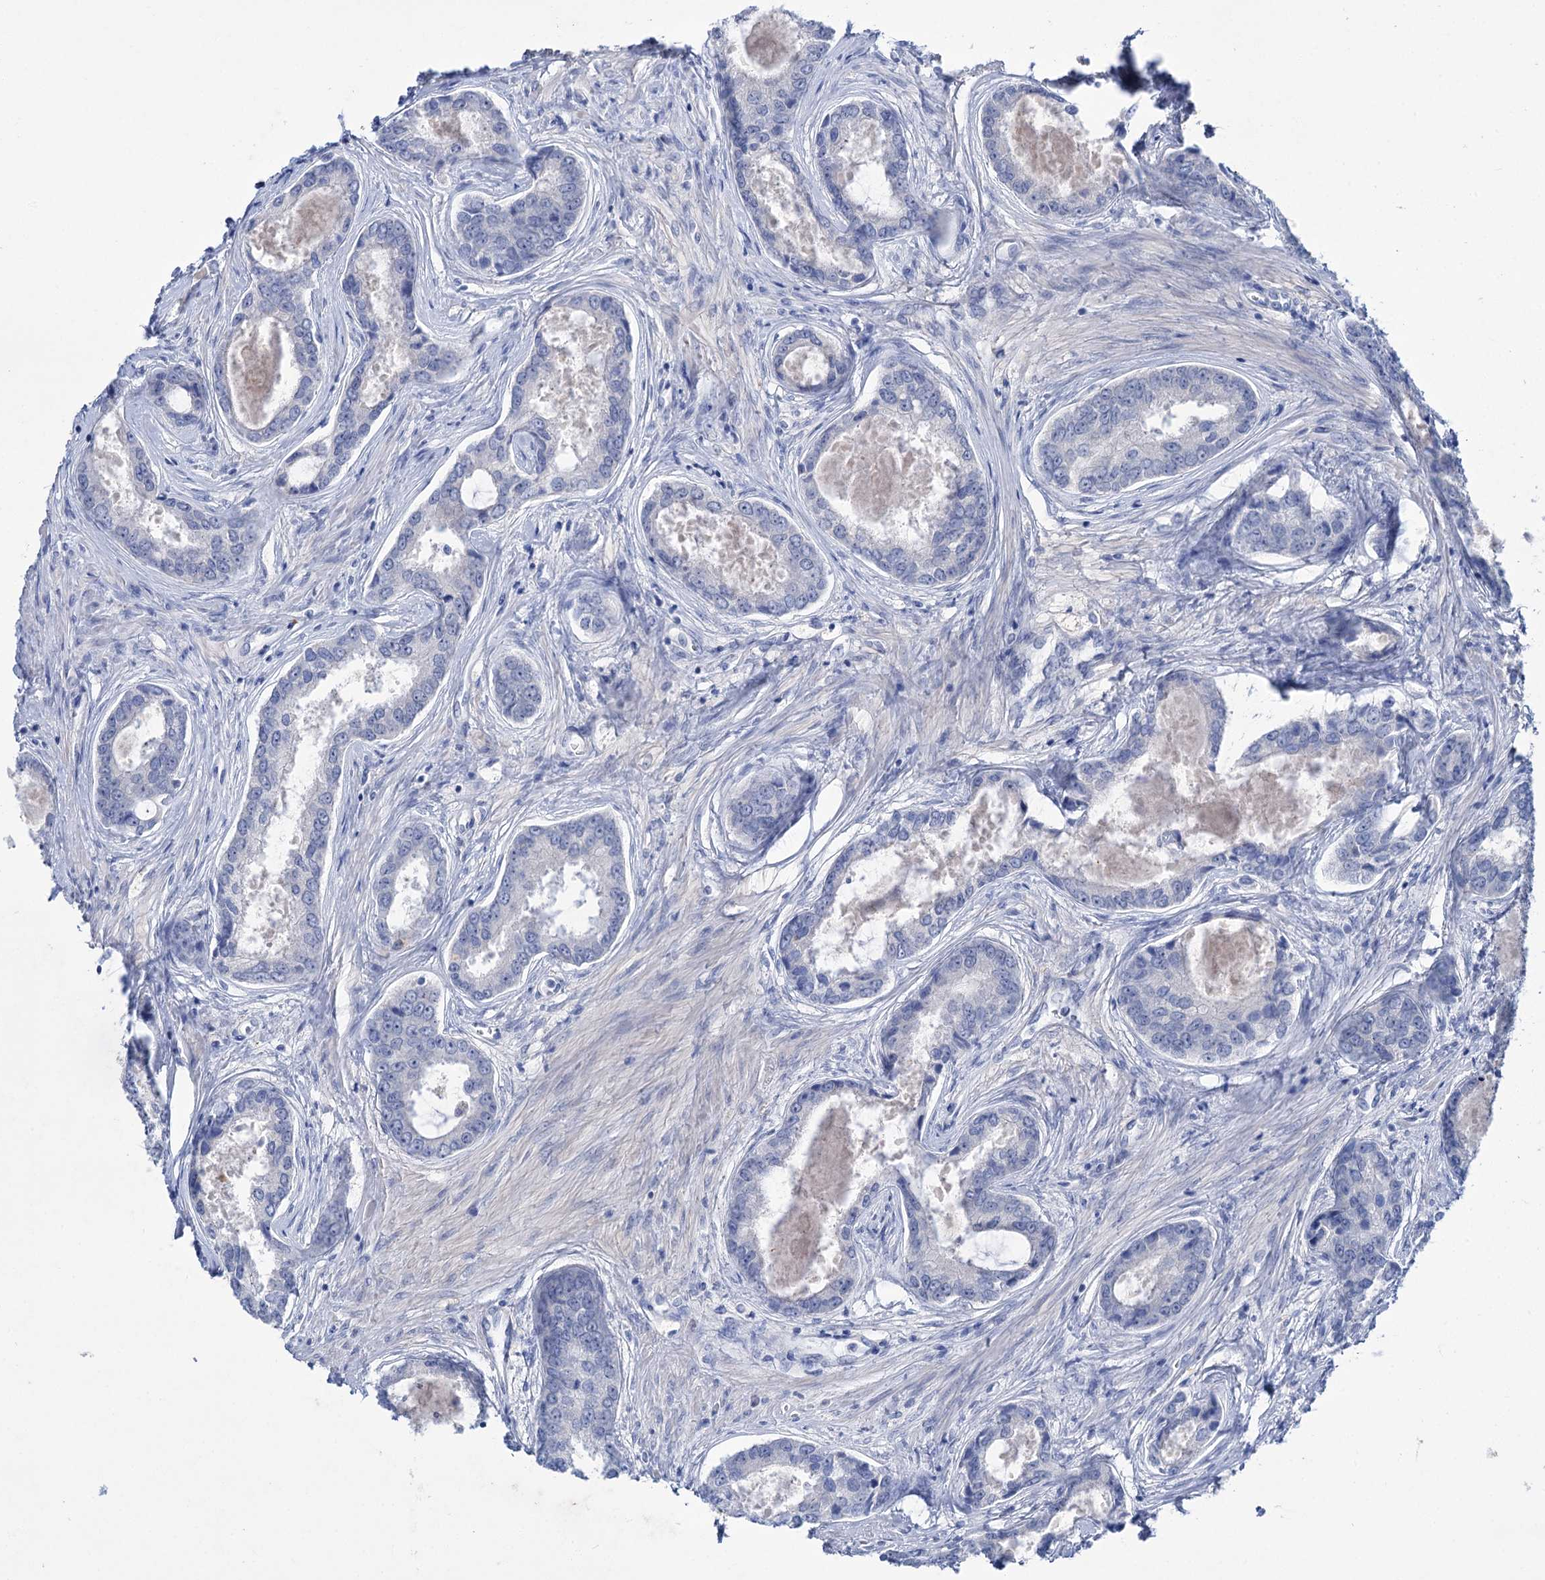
{"staining": {"intensity": "negative", "quantity": "none", "location": "none"}, "tissue": "prostate cancer", "cell_type": "Tumor cells", "image_type": "cancer", "snomed": [{"axis": "morphology", "description": "Adenocarcinoma, Low grade"}, {"axis": "topography", "description": "Prostate"}], "caption": "An IHC micrograph of prostate low-grade adenocarcinoma is shown. There is no staining in tumor cells of prostate low-grade adenocarcinoma.", "gene": "LYZL4", "patient": {"sex": "male", "age": 68}}